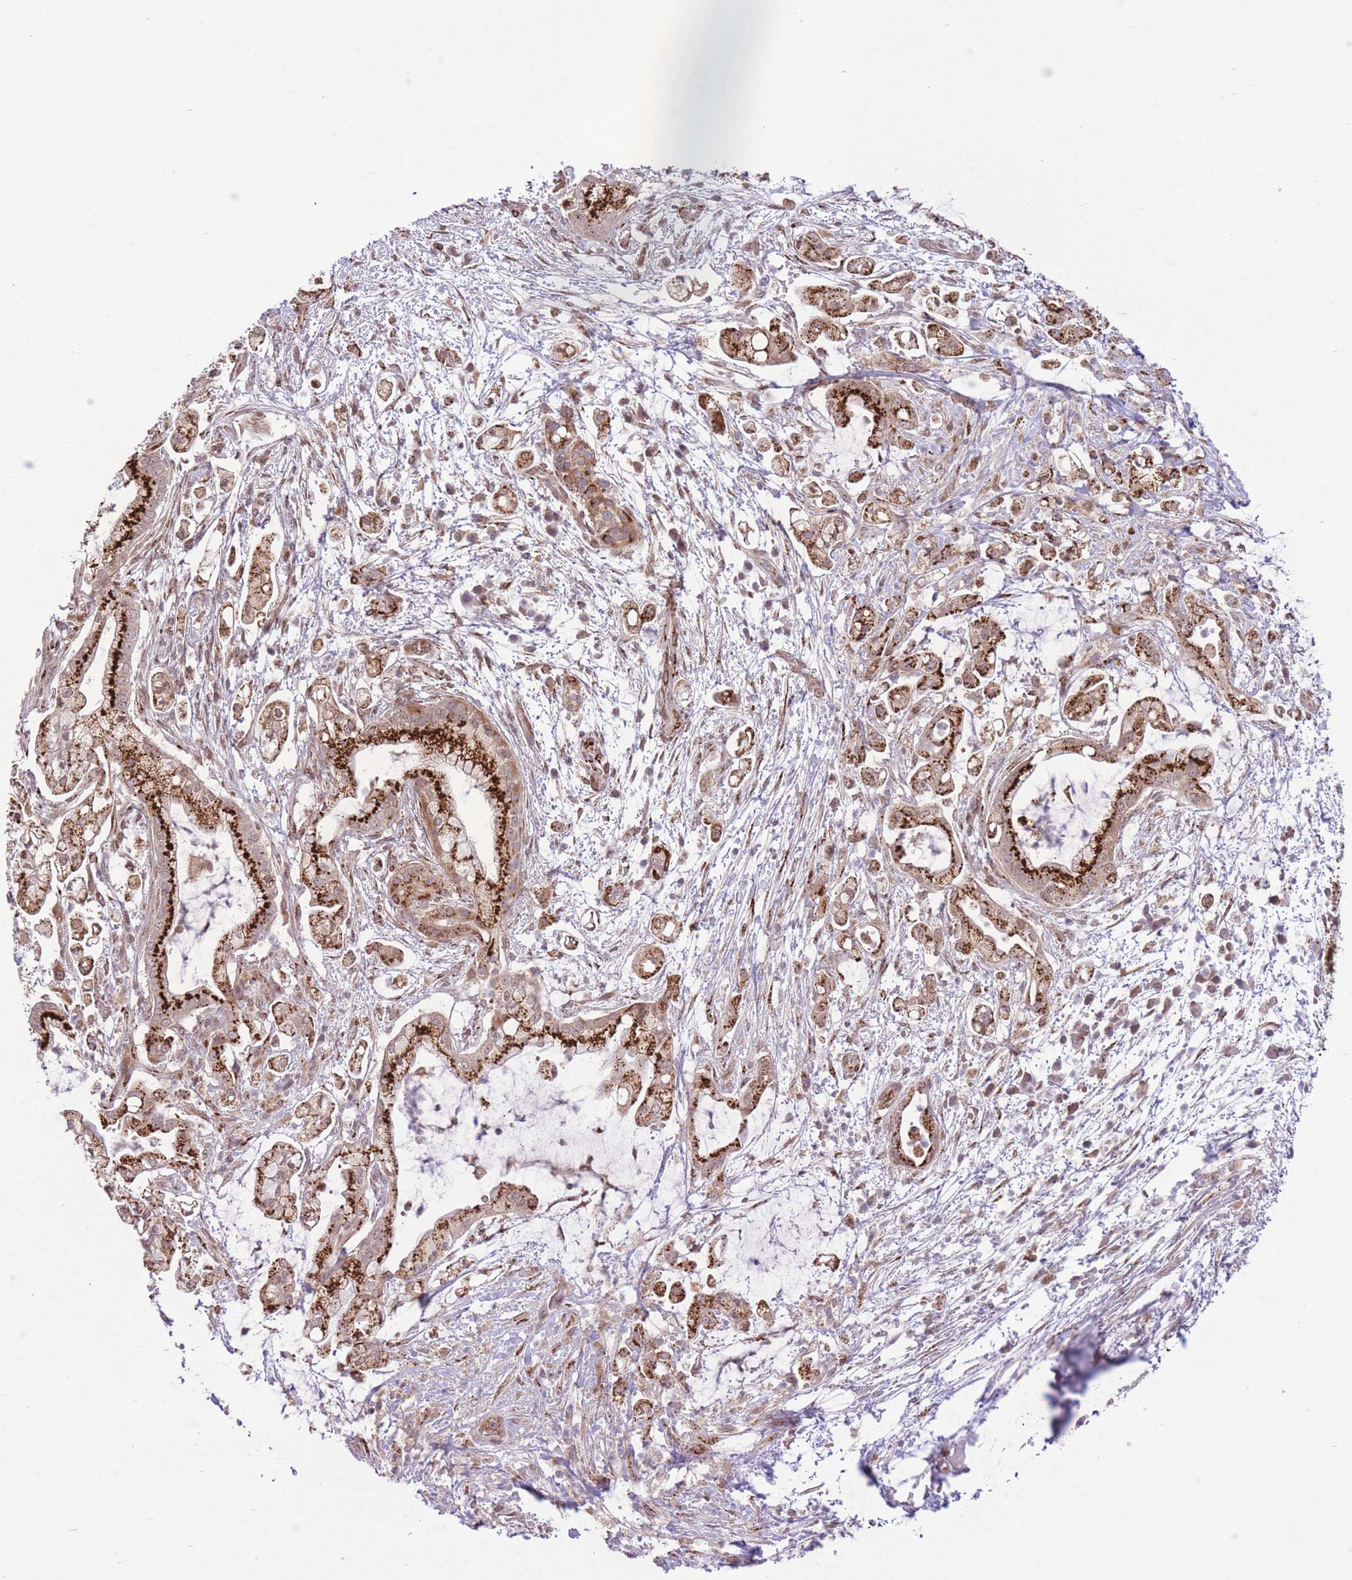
{"staining": {"intensity": "strong", "quantity": ">75%", "location": "cytoplasmic/membranous"}, "tissue": "pancreatic cancer", "cell_type": "Tumor cells", "image_type": "cancer", "snomed": [{"axis": "morphology", "description": "Adenocarcinoma, NOS"}, {"axis": "topography", "description": "Pancreas"}], "caption": "Immunohistochemistry (IHC) (DAB) staining of human pancreatic cancer exhibits strong cytoplasmic/membranous protein staining in about >75% of tumor cells.", "gene": "ZBED5", "patient": {"sex": "female", "age": 69}}